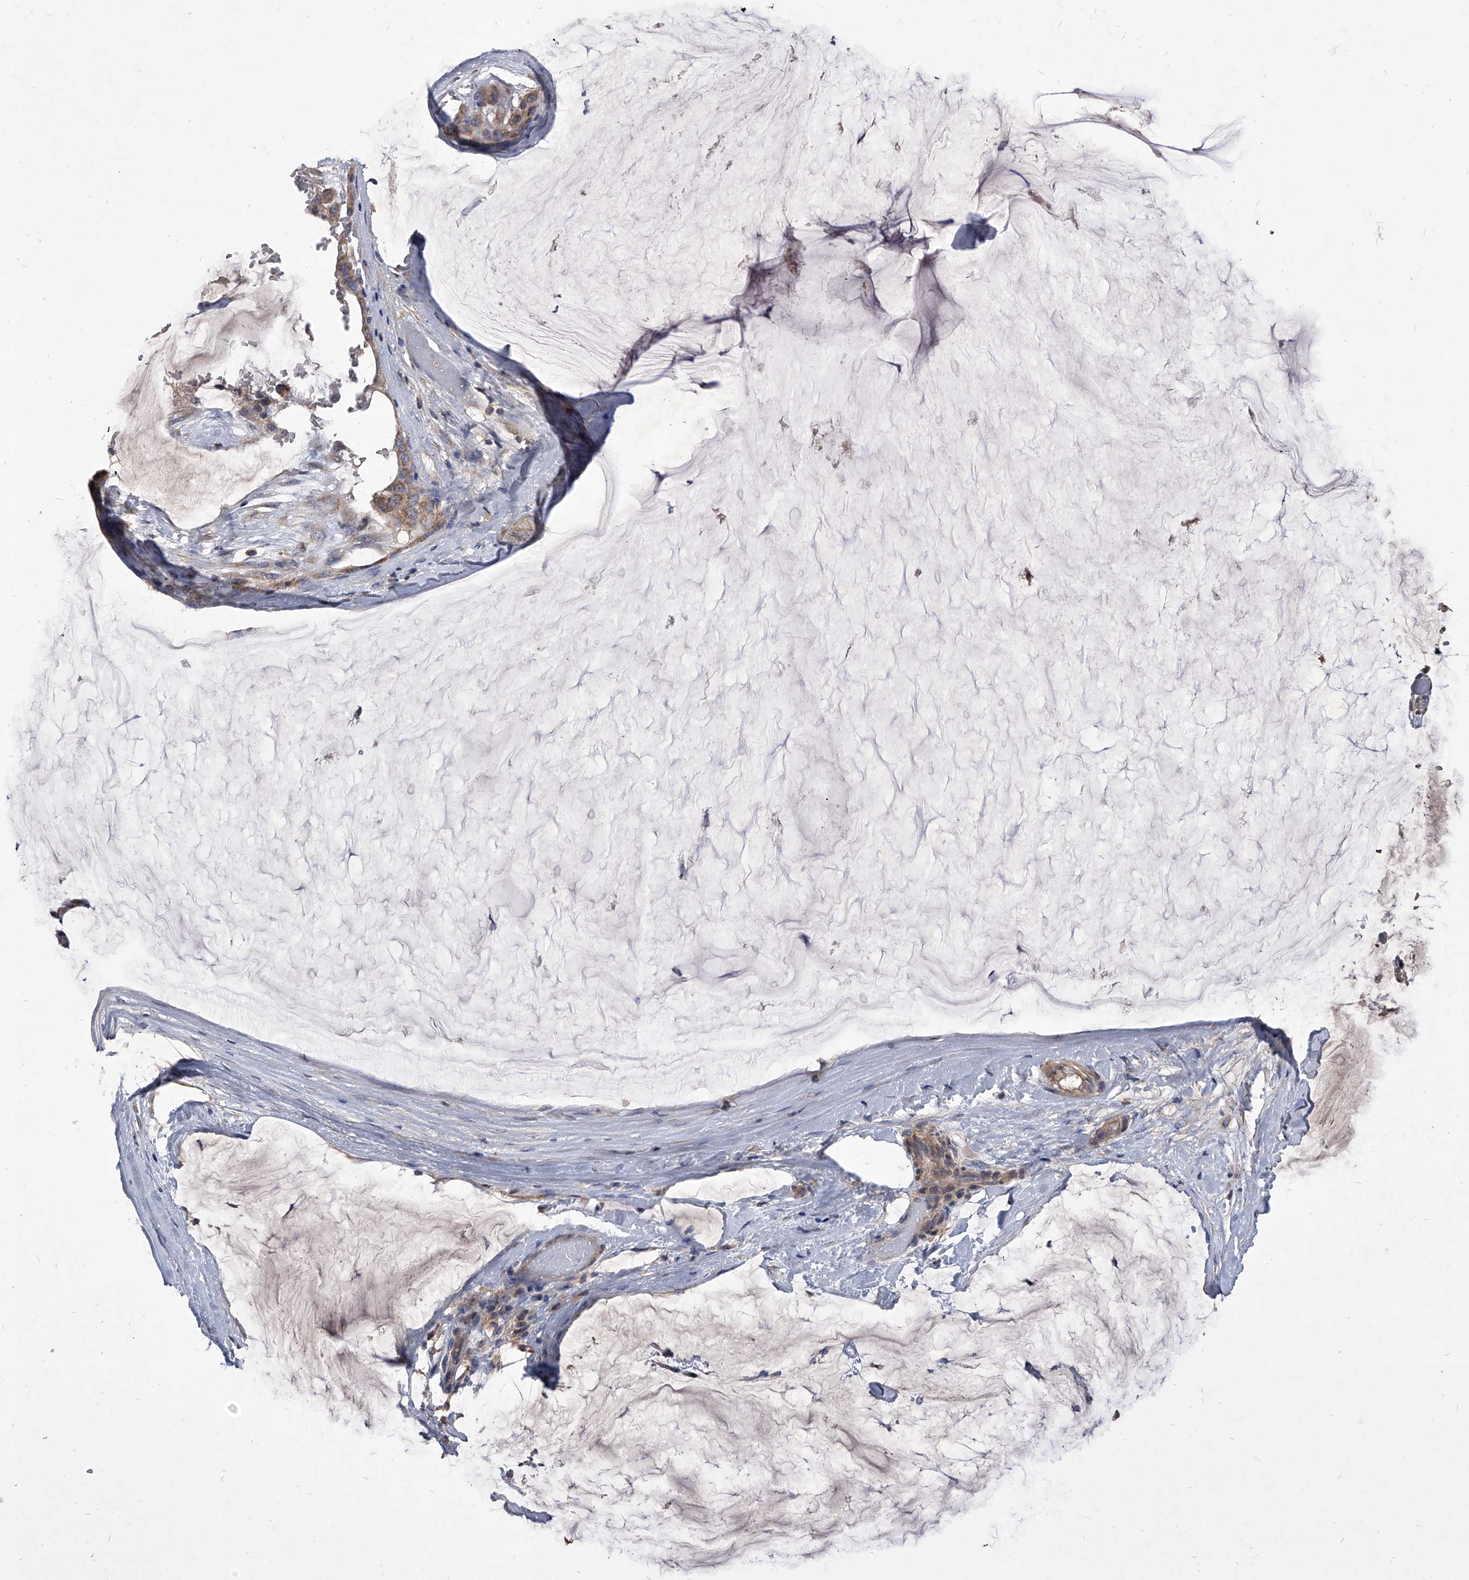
{"staining": {"intensity": "moderate", "quantity": ">75%", "location": "cytoplasmic/membranous"}, "tissue": "ovarian cancer", "cell_type": "Tumor cells", "image_type": "cancer", "snomed": [{"axis": "morphology", "description": "Cystadenocarcinoma, mucinous, NOS"}, {"axis": "topography", "description": "Ovary"}], "caption": "A brown stain labels moderate cytoplasmic/membranous positivity of a protein in ovarian mucinous cystadenocarcinoma tumor cells.", "gene": "NRP1", "patient": {"sex": "female", "age": 39}}